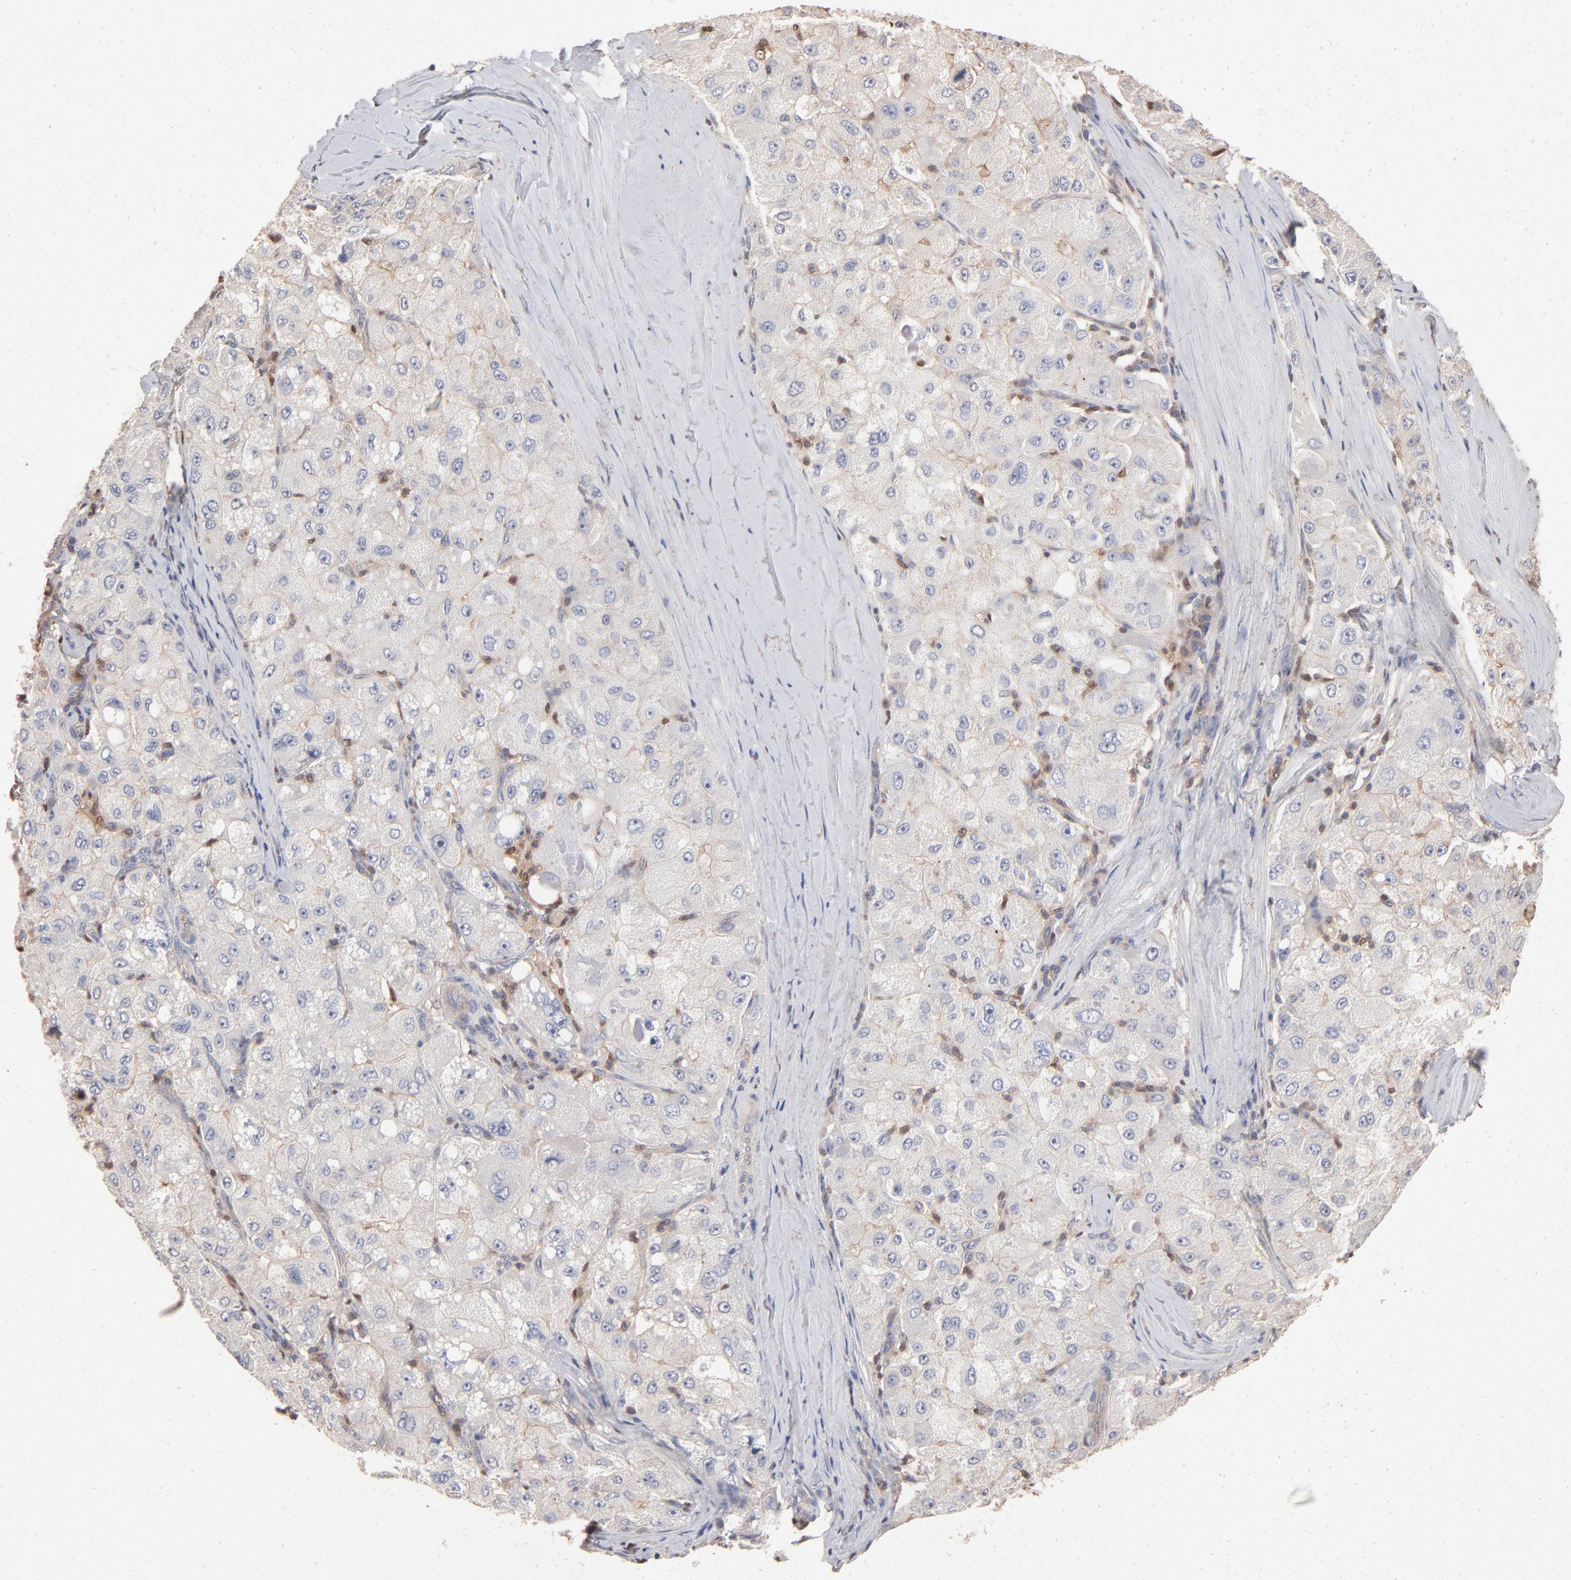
{"staining": {"intensity": "negative", "quantity": "none", "location": "none"}, "tissue": "liver cancer", "cell_type": "Tumor cells", "image_type": "cancer", "snomed": [{"axis": "morphology", "description": "Carcinoma, Hepatocellular, NOS"}, {"axis": "topography", "description": "Liver"}], "caption": "Immunohistochemical staining of liver hepatocellular carcinoma demonstrates no significant positivity in tumor cells.", "gene": "ARHGEF6", "patient": {"sex": "male", "age": 80}}